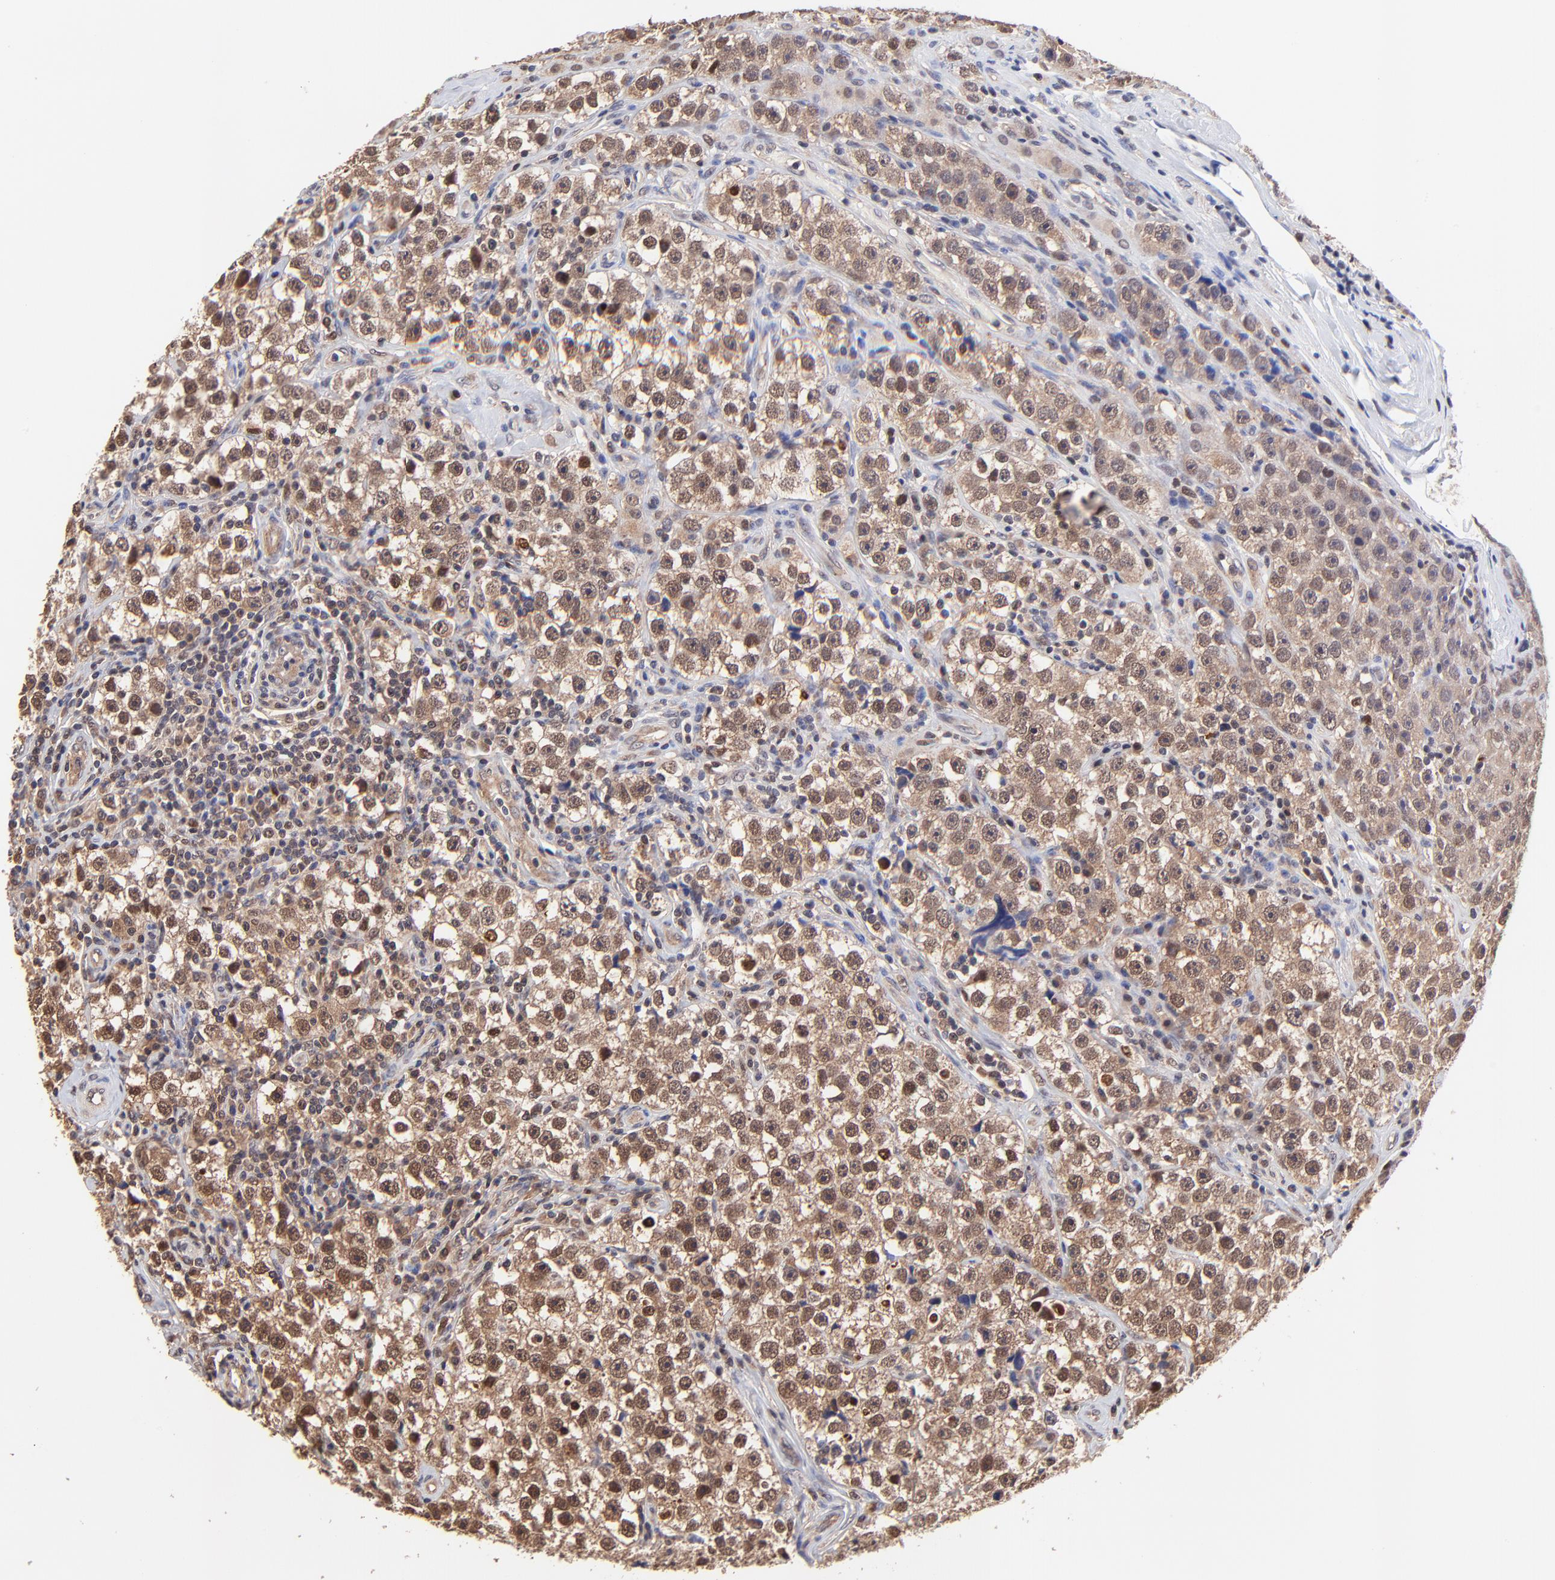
{"staining": {"intensity": "strong", "quantity": ">75%", "location": "nuclear"}, "tissue": "testis cancer", "cell_type": "Tumor cells", "image_type": "cancer", "snomed": [{"axis": "morphology", "description": "Seminoma, NOS"}, {"axis": "topography", "description": "Testis"}], "caption": "Immunohistochemistry (IHC) histopathology image of neoplastic tissue: human testis seminoma stained using immunohistochemistry displays high levels of strong protein expression localized specifically in the nuclear of tumor cells, appearing as a nuclear brown color.", "gene": "PSMA6", "patient": {"sex": "male", "age": 32}}